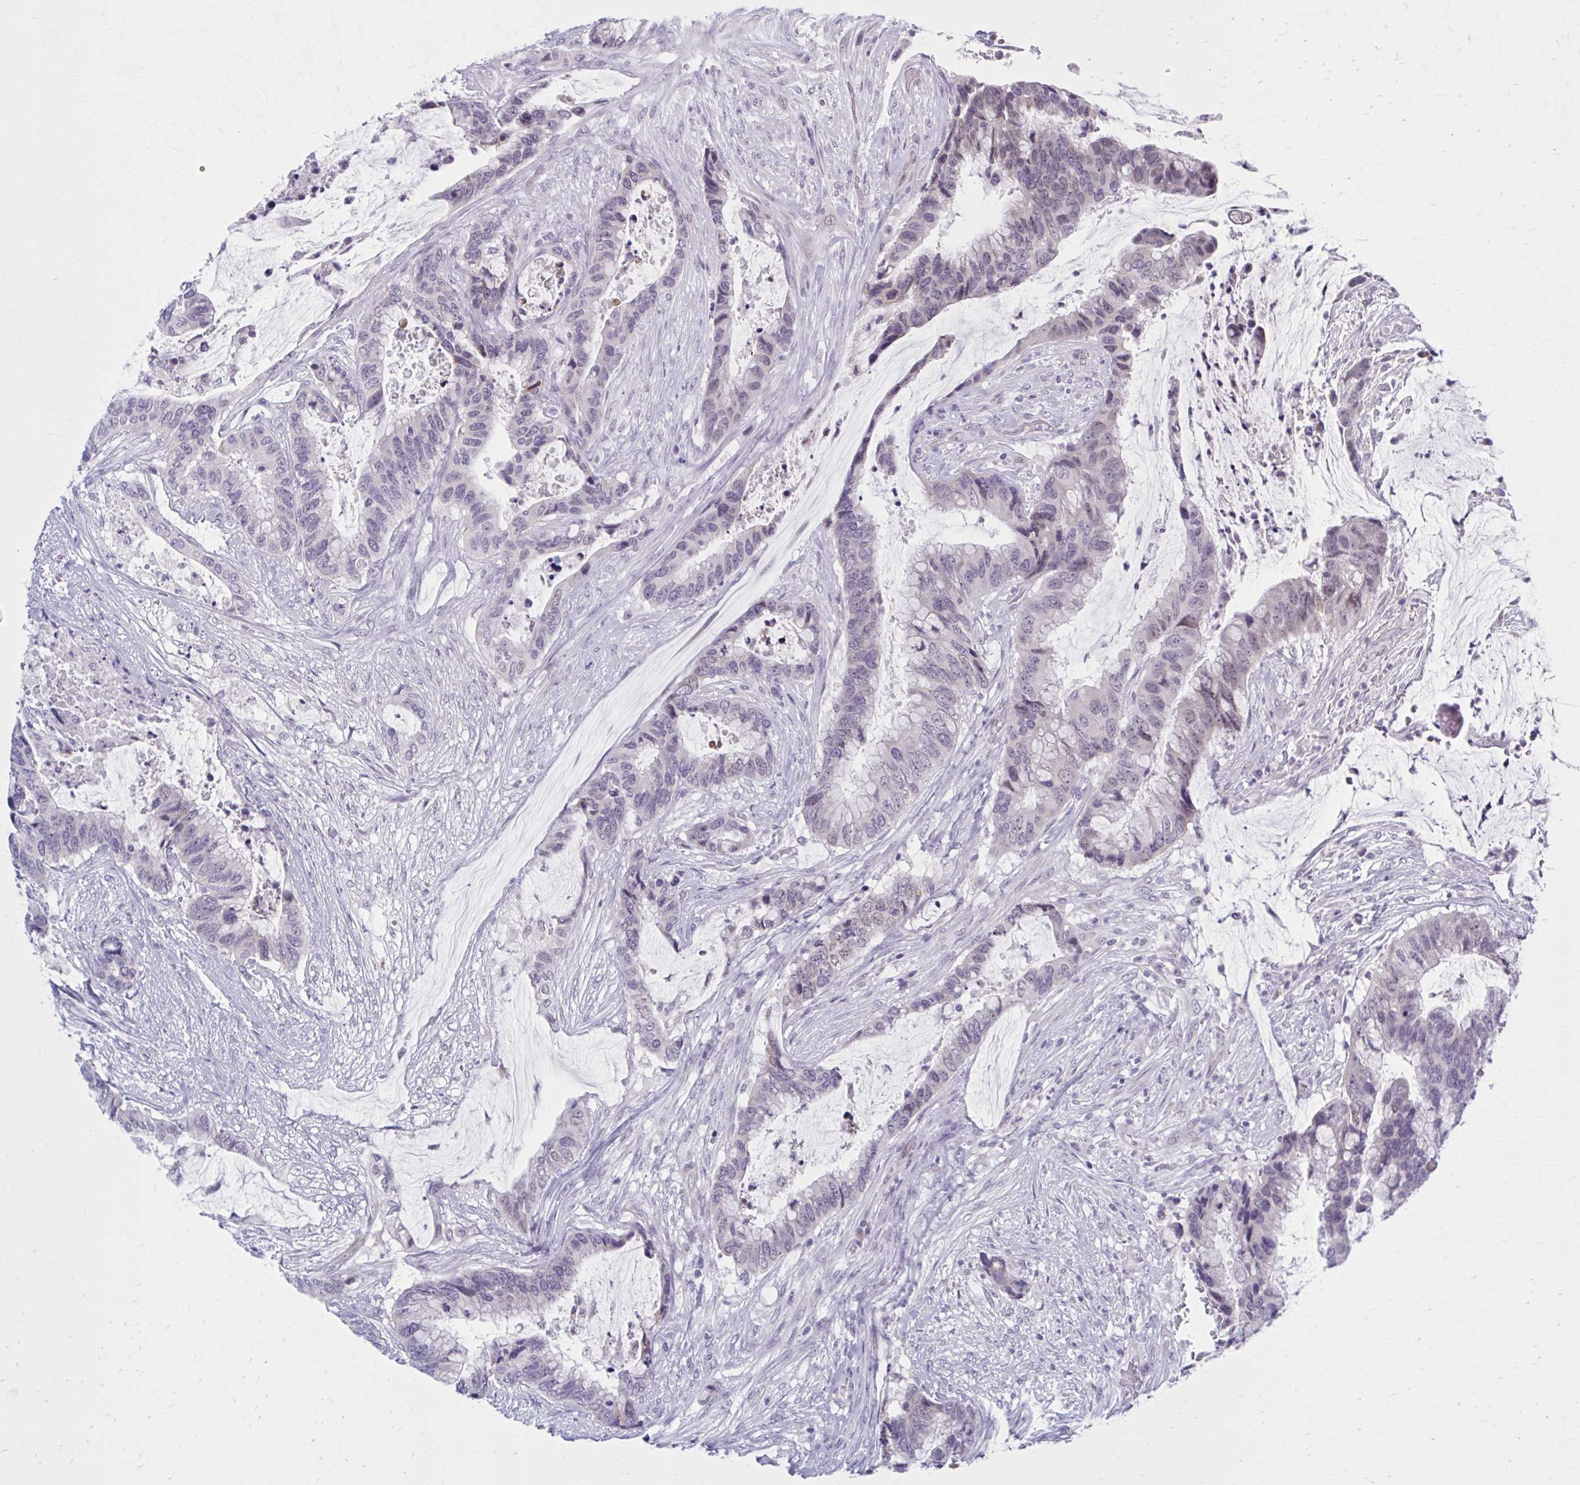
{"staining": {"intensity": "weak", "quantity": "<25%", "location": "nuclear"}, "tissue": "colorectal cancer", "cell_type": "Tumor cells", "image_type": "cancer", "snomed": [{"axis": "morphology", "description": "Adenocarcinoma, NOS"}, {"axis": "topography", "description": "Rectum"}], "caption": "Immunohistochemistry (IHC) image of neoplastic tissue: colorectal cancer stained with DAB displays no significant protein positivity in tumor cells.", "gene": "CCDC105", "patient": {"sex": "female", "age": 59}}